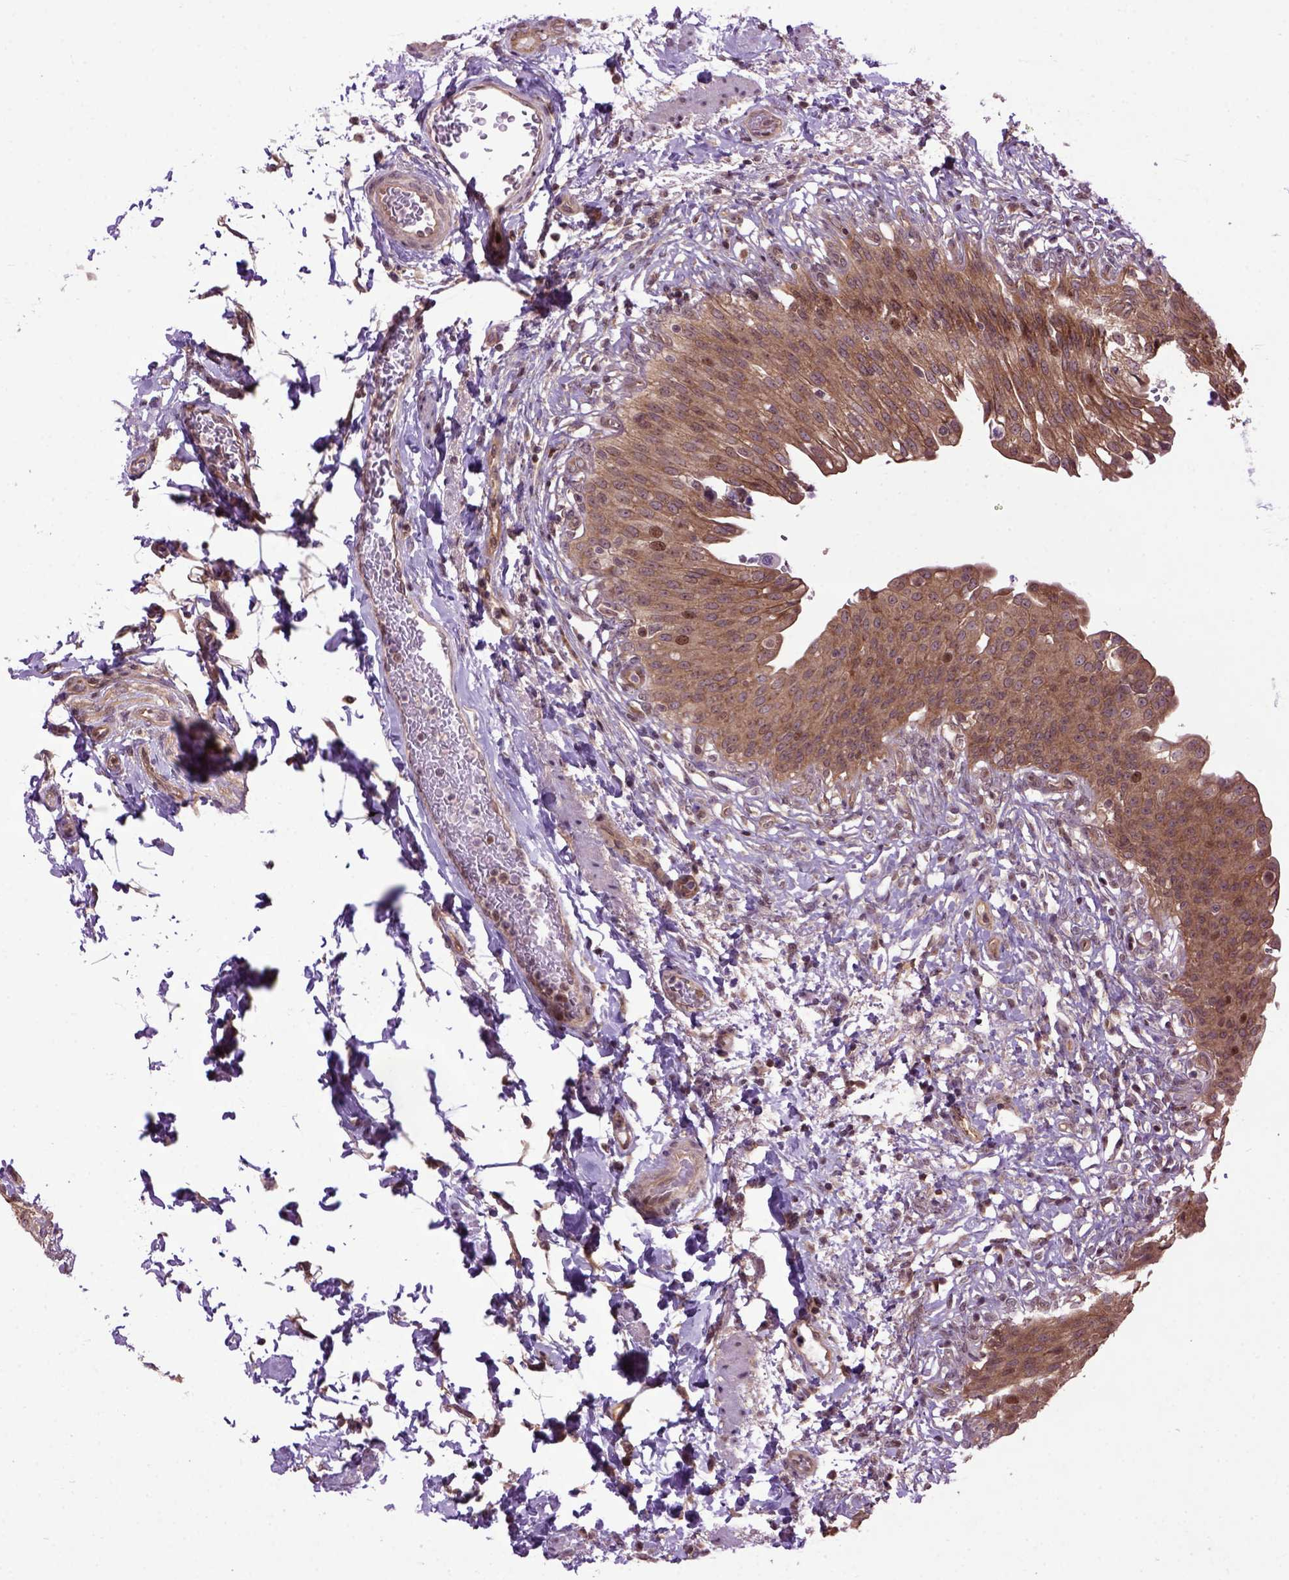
{"staining": {"intensity": "moderate", "quantity": ">75%", "location": "cytoplasmic/membranous"}, "tissue": "urinary bladder", "cell_type": "Urothelial cells", "image_type": "normal", "snomed": [{"axis": "morphology", "description": "Normal tissue, NOS"}, {"axis": "topography", "description": "Urinary bladder"}, {"axis": "topography", "description": "Peripheral nerve tissue"}], "caption": "IHC histopathology image of normal urinary bladder: human urinary bladder stained using immunohistochemistry (IHC) exhibits medium levels of moderate protein expression localized specifically in the cytoplasmic/membranous of urothelial cells, appearing as a cytoplasmic/membranous brown color.", "gene": "WDR48", "patient": {"sex": "female", "age": 60}}